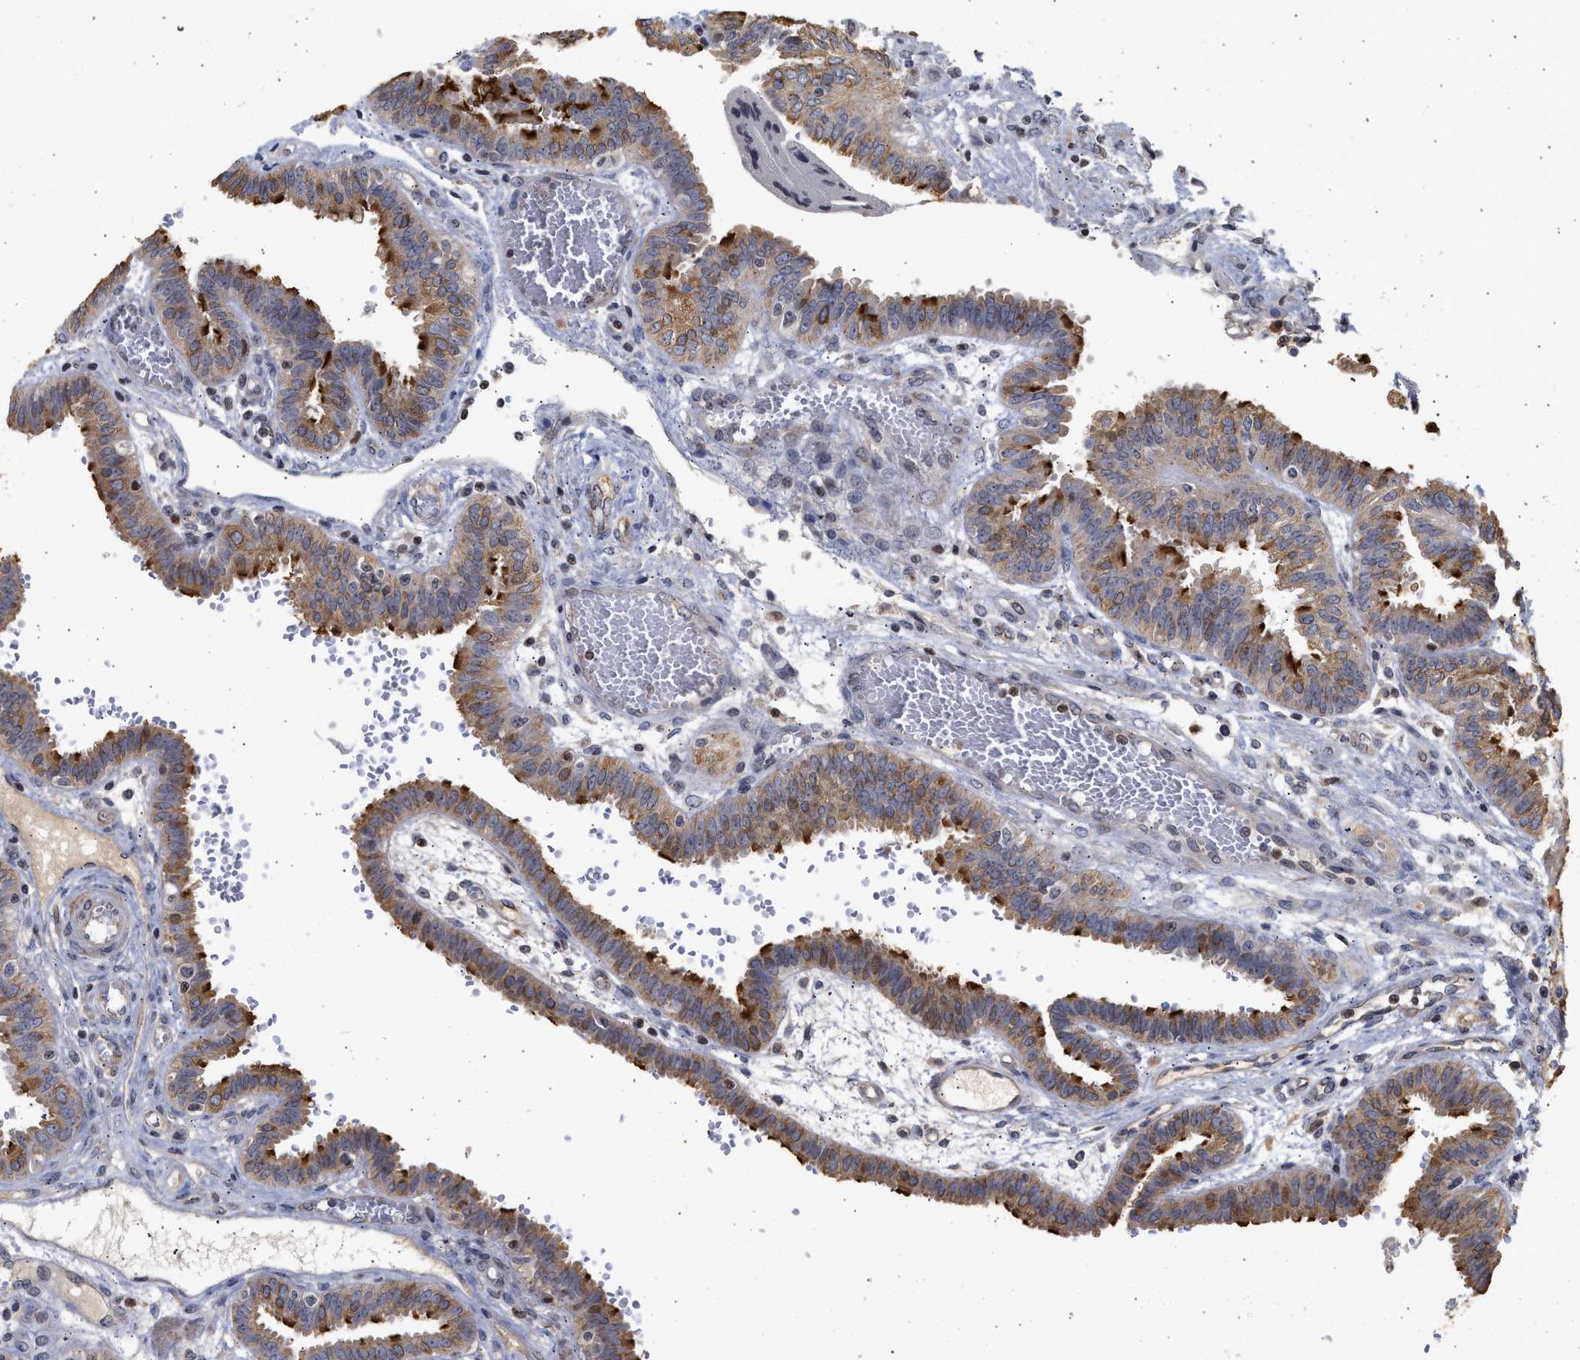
{"staining": {"intensity": "strong", "quantity": "25%-75%", "location": "cytoplasmic/membranous"}, "tissue": "fallopian tube", "cell_type": "Glandular cells", "image_type": "normal", "snomed": [{"axis": "morphology", "description": "Normal tissue, NOS"}, {"axis": "topography", "description": "Fallopian tube"}, {"axis": "topography", "description": "Placenta"}], "caption": "This micrograph reveals IHC staining of benign fallopian tube, with high strong cytoplasmic/membranous staining in approximately 25%-75% of glandular cells.", "gene": "ENSG00000142539", "patient": {"sex": "female", "age": 32}}